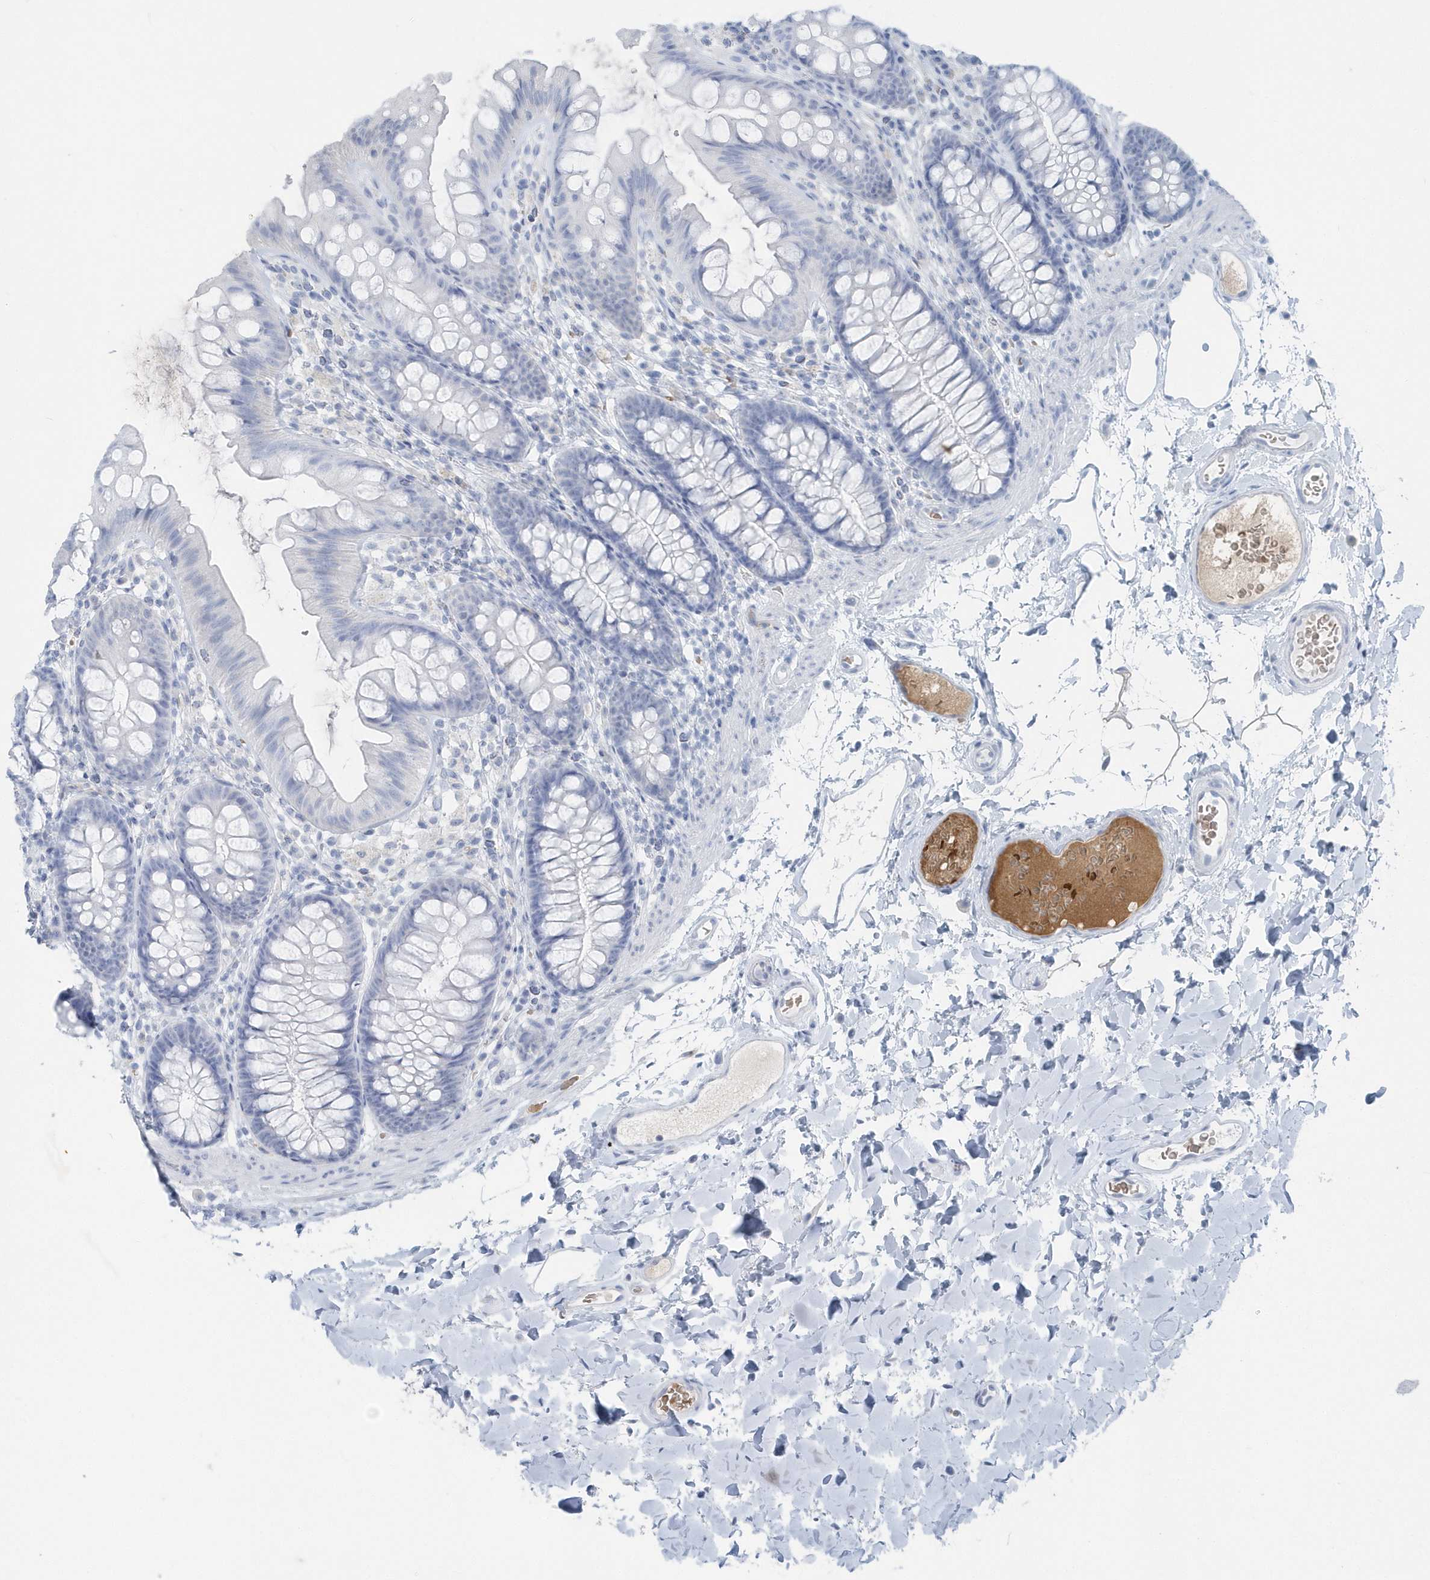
{"staining": {"intensity": "negative", "quantity": "none", "location": "none"}, "tissue": "colon", "cell_type": "Endothelial cells", "image_type": "normal", "snomed": [{"axis": "morphology", "description": "Normal tissue, NOS"}, {"axis": "topography", "description": "Colon"}], "caption": "High magnification brightfield microscopy of unremarkable colon stained with DAB (3,3'-diaminobenzidine) (brown) and counterstained with hematoxylin (blue): endothelial cells show no significant staining. Brightfield microscopy of IHC stained with DAB (brown) and hematoxylin (blue), captured at high magnification.", "gene": "HBA2", "patient": {"sex": "female", "age": 62}}